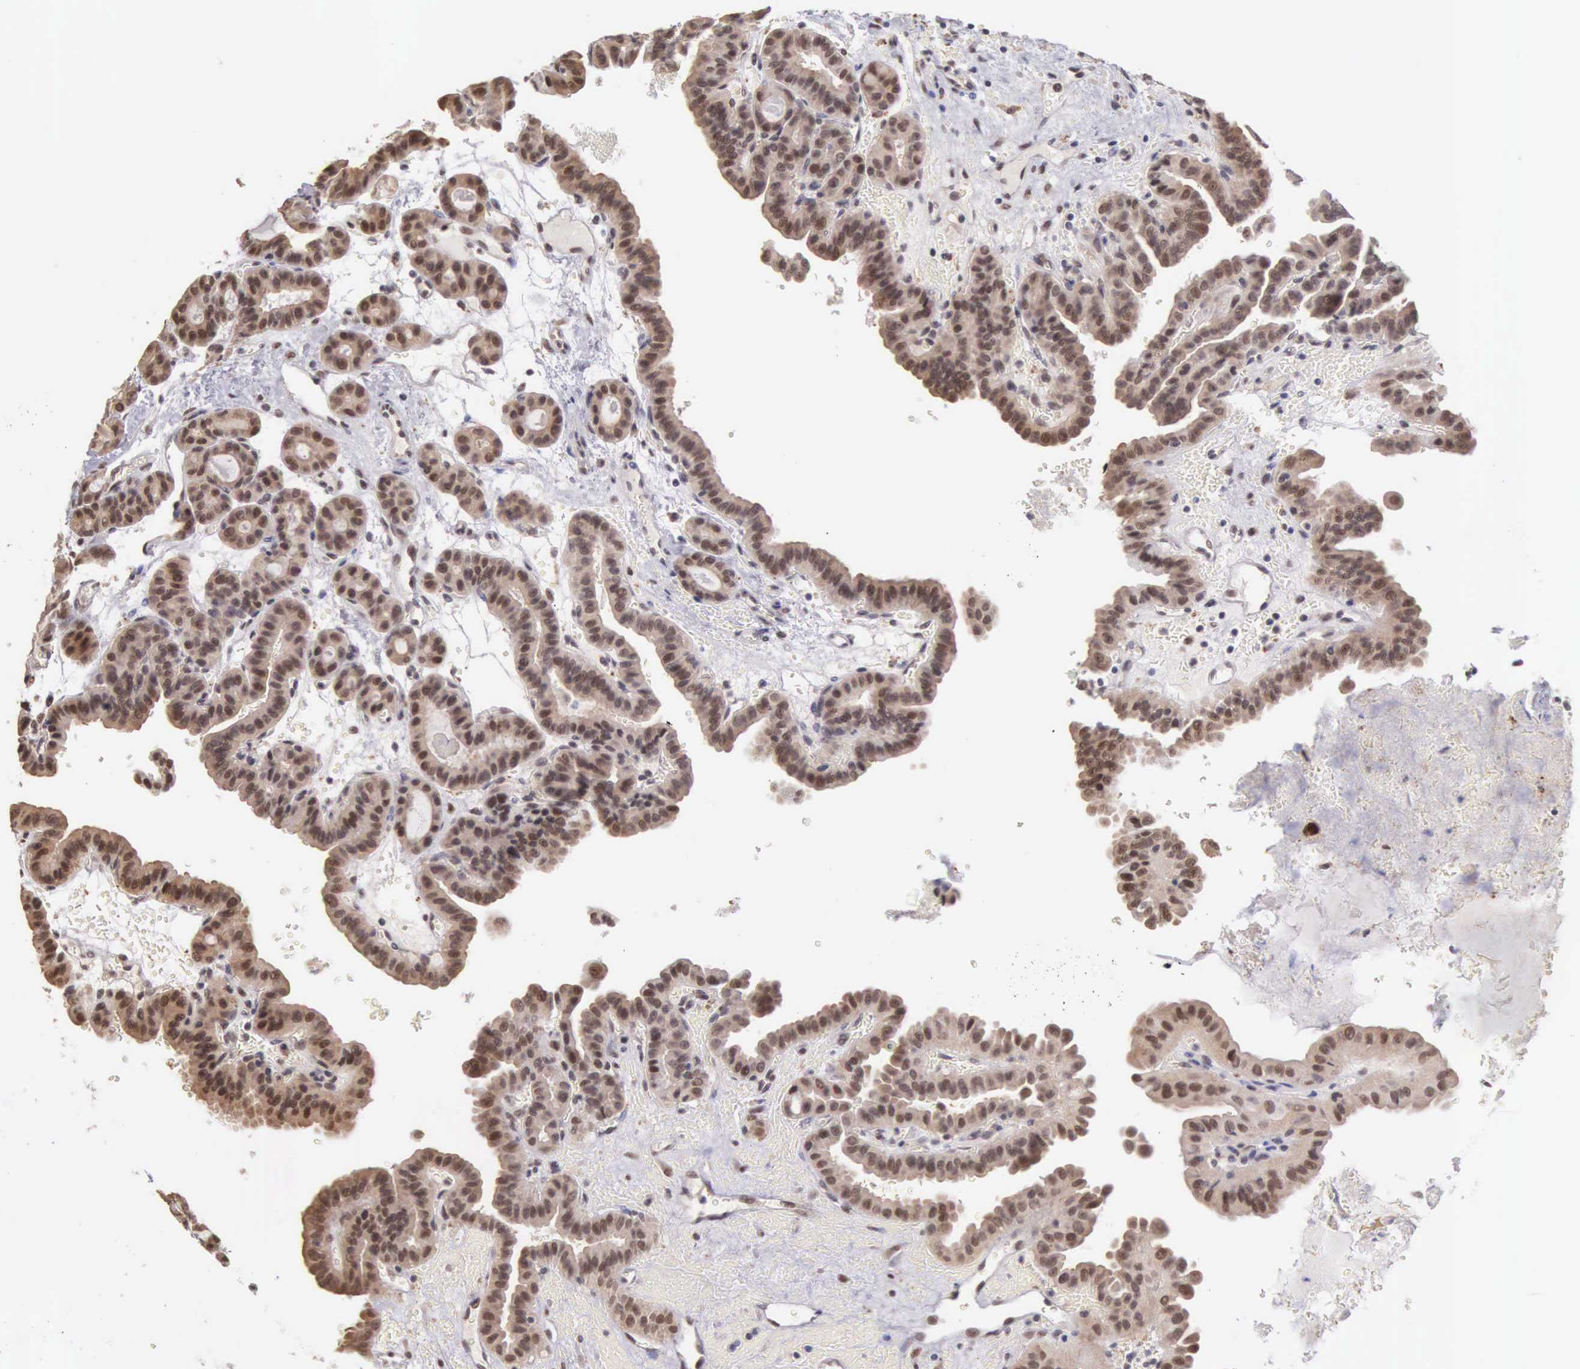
{"staining": {"intensity": "moderate", "quantity": "25%-75%", "location": "nuclear"}, "tissue": "thyroid cancer", "cell_type": "Tumor cells", "image_type": "cancer", "snomed": [{"axis": "morphology", "description": "Papillary adenocarcinoma, NOS"}, {"axis": "topography", "description": "Thyroid gland"}], "caption": "An immunohistochemistry photomicrograph of neoplastic tissue is shown. Protein staining in brown labels moderate nuclear positivity in thyroid cancer within tumor cells.", "gene": "HMGXB4", "patient": {"sex": "male", "age": 87}}